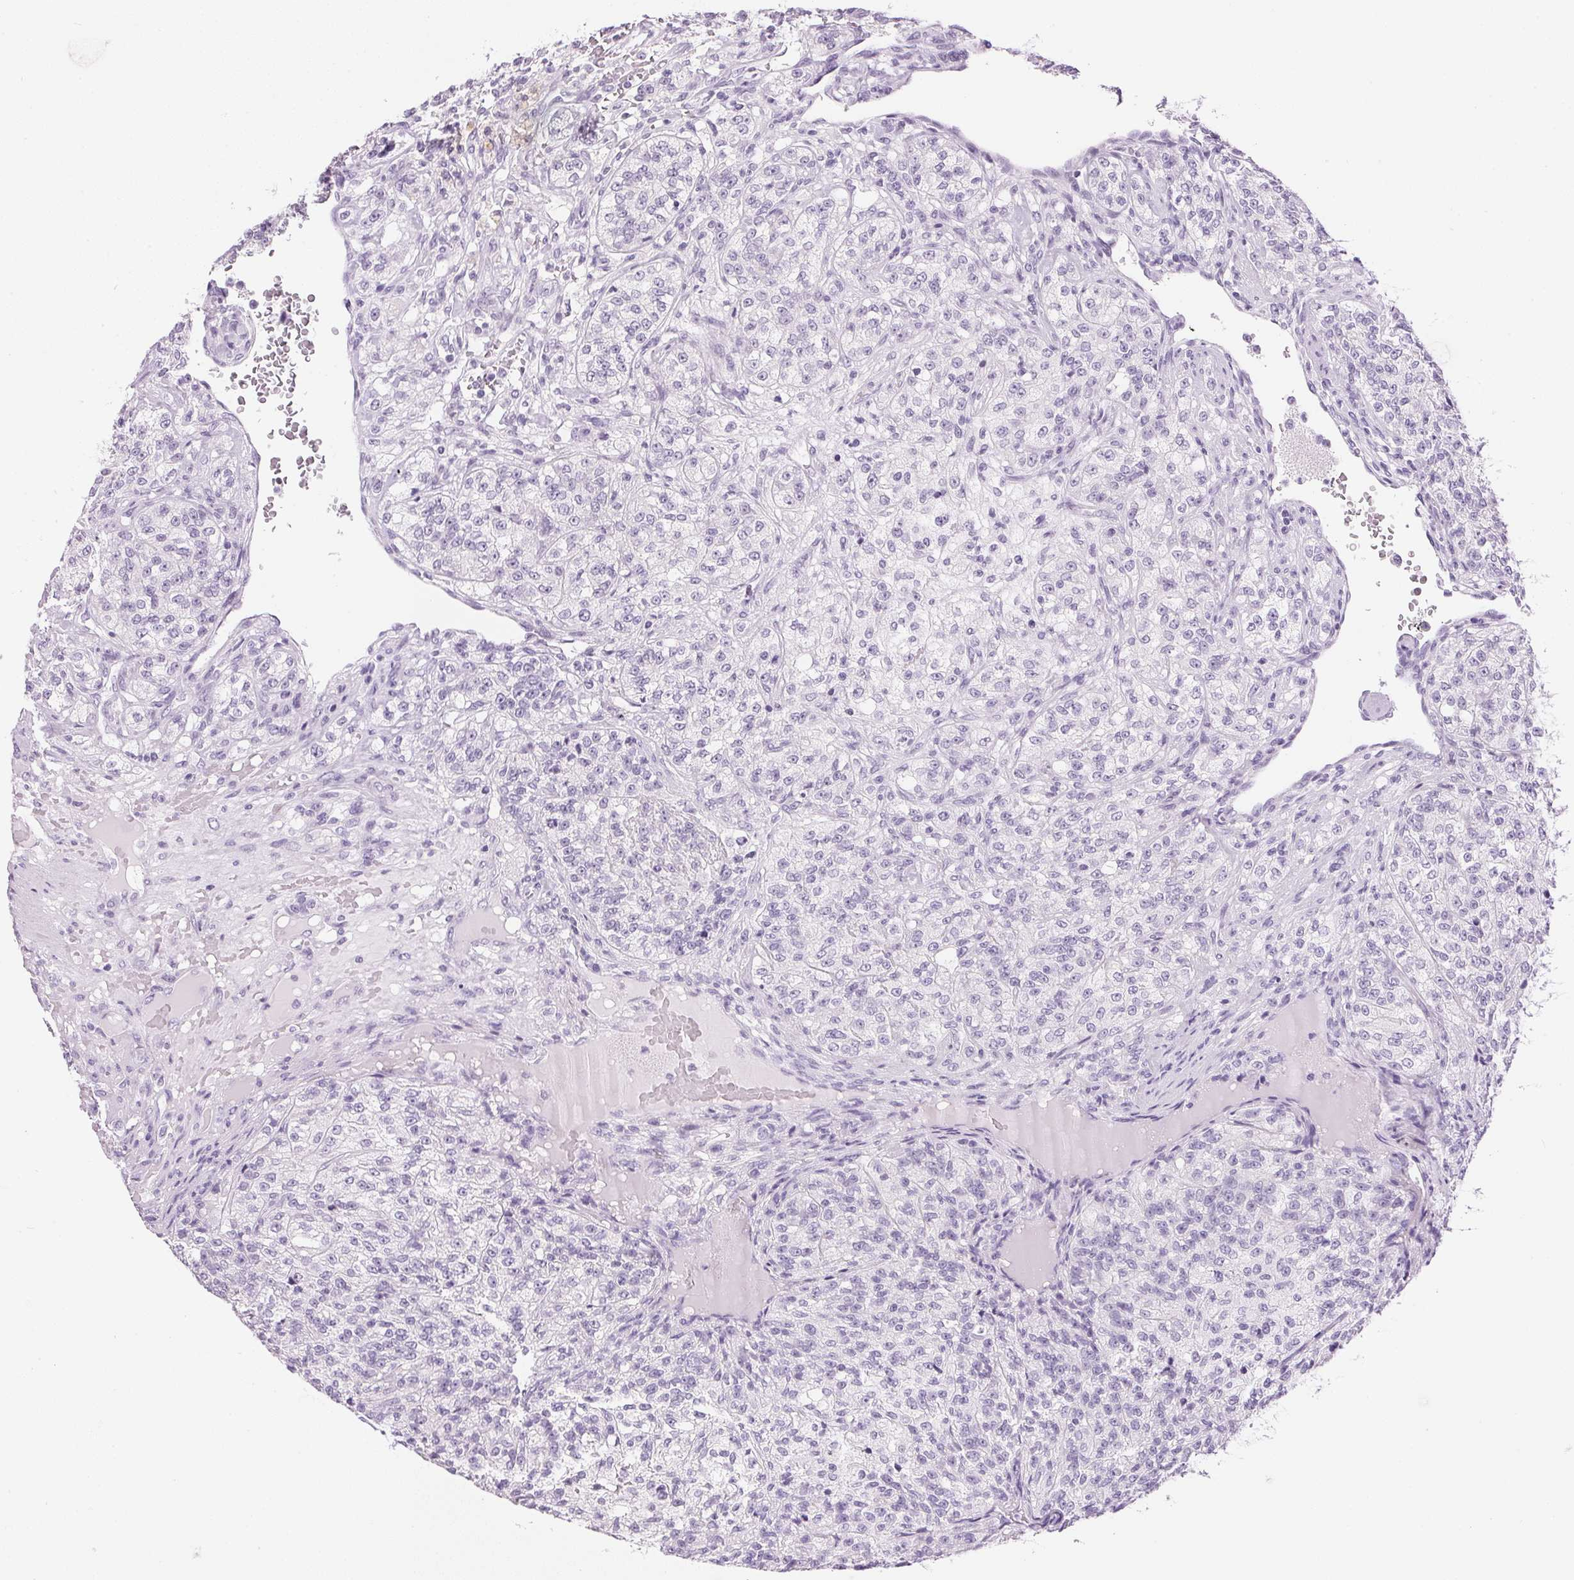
{"staining": {"intensity": "negative", "quantity": "none", "location": "none"}, "tissue": "renal cancer", "cell_type": "Tumor cells", "image_type": "cancer", "snomed": [{"axis": "morphology", "description": "Adenocarcinoma, NOS"}, {"axis": "topography", "description": "Kidney"}], "caption": "Image shows no protein positivity in tumor cells of renal cancer tissue.", "gene": "IGFBP1", "patient": {"sex": "female", "age": 63}}